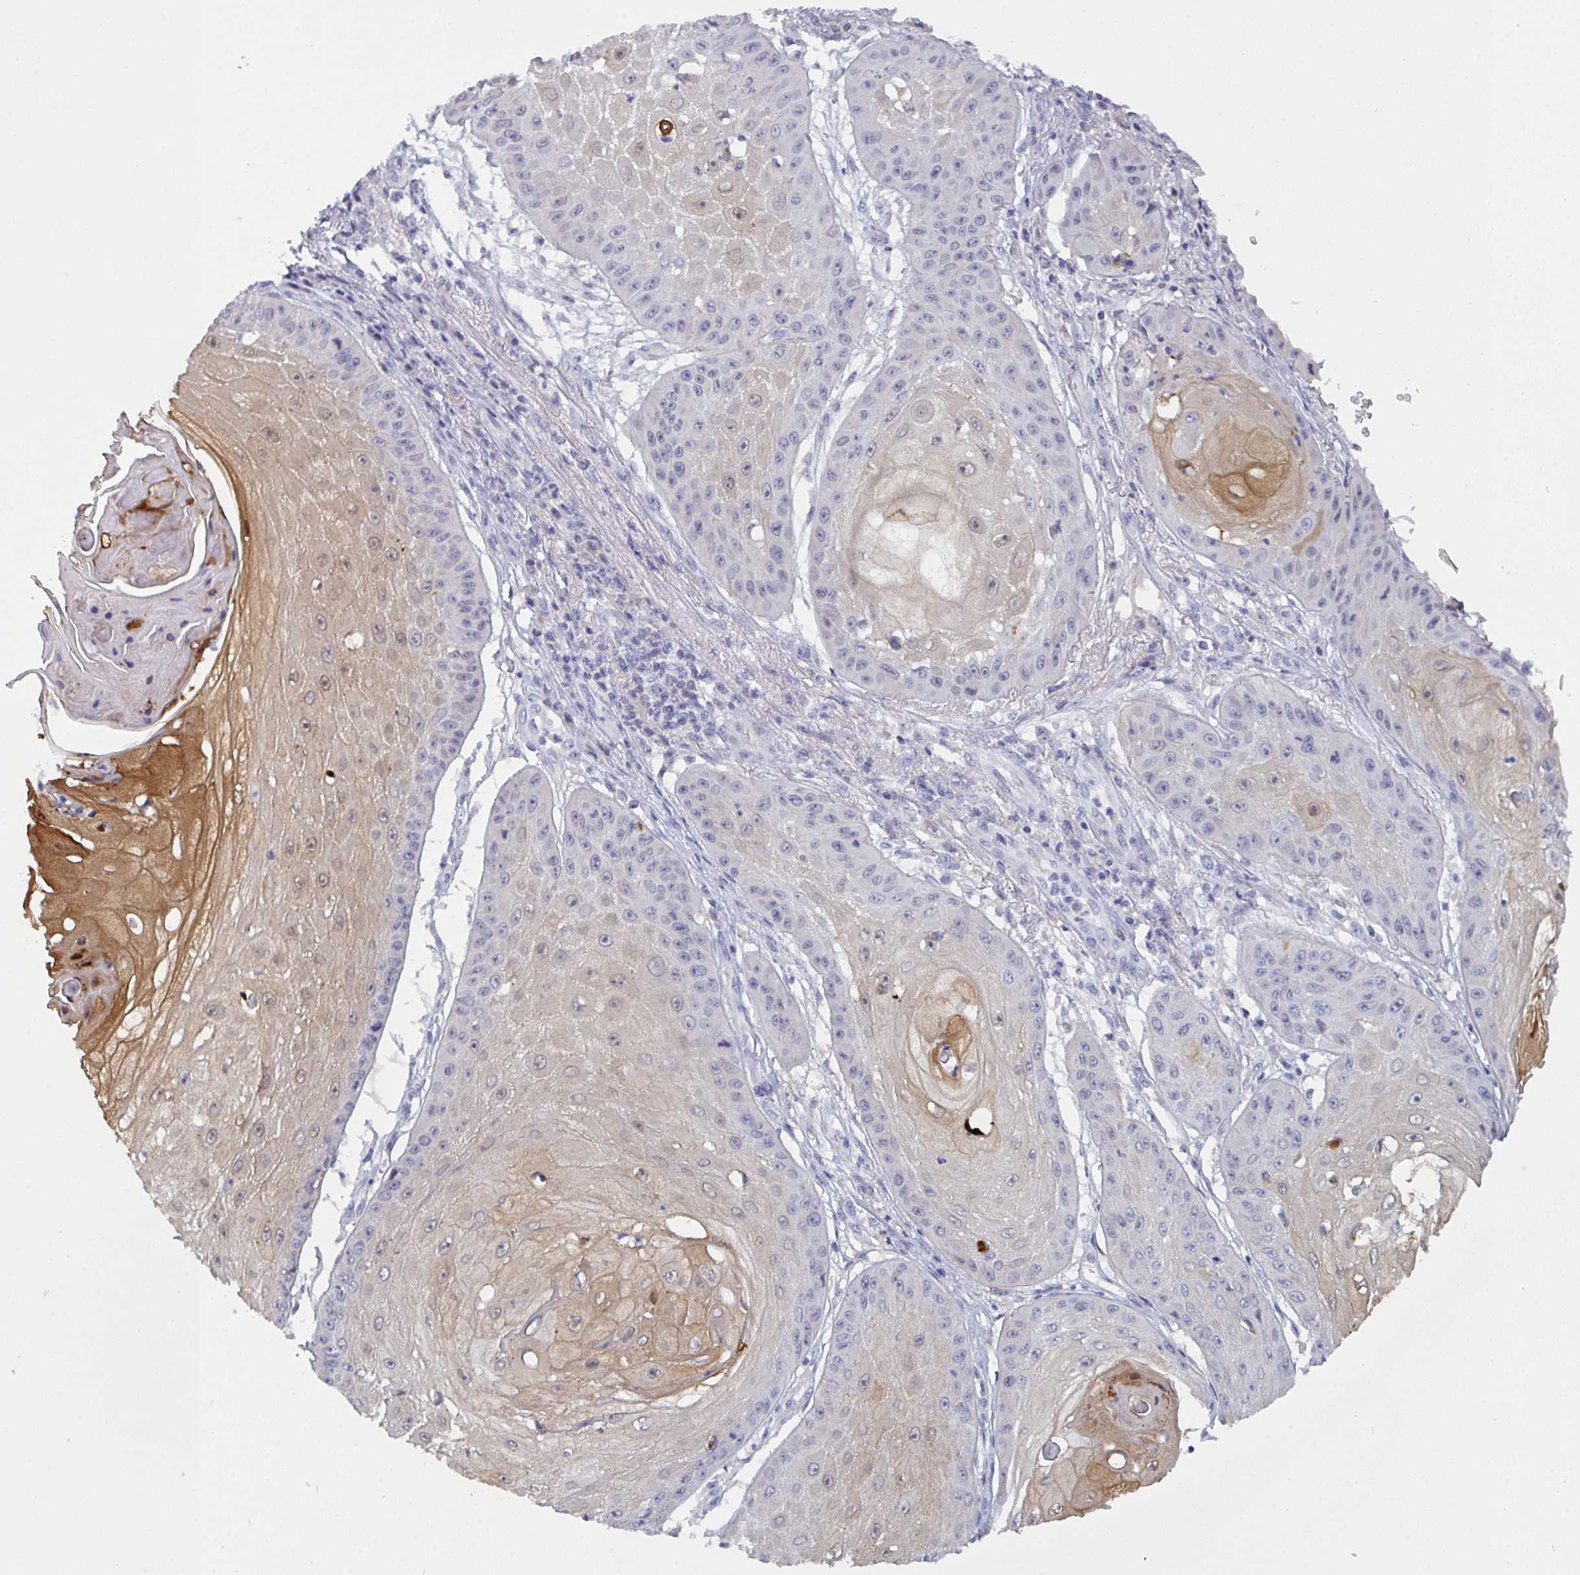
{"staining": {"intensity": "moderate", "quantity": "25%-75%", "location": "cytoplasmic/membranous,nuclear"}, "tissue": "skin cancer", "cell_type": "Tumor cells", "image_type": "cancer", "snomed": [{"axis": "morphology", "description": "Squamous cell carcinoma, NOS"}, {"axis": "topography", "description": "Skin"}], "caption": "The image reveals a brown stain indicating the presence of a protein in the cytoplasmic/membranous and nuclear of tumor cells in squamous cell carcinoma (skin).", "gene": "SERPINB13", "patient": {"sex": "male", "age": 70}}